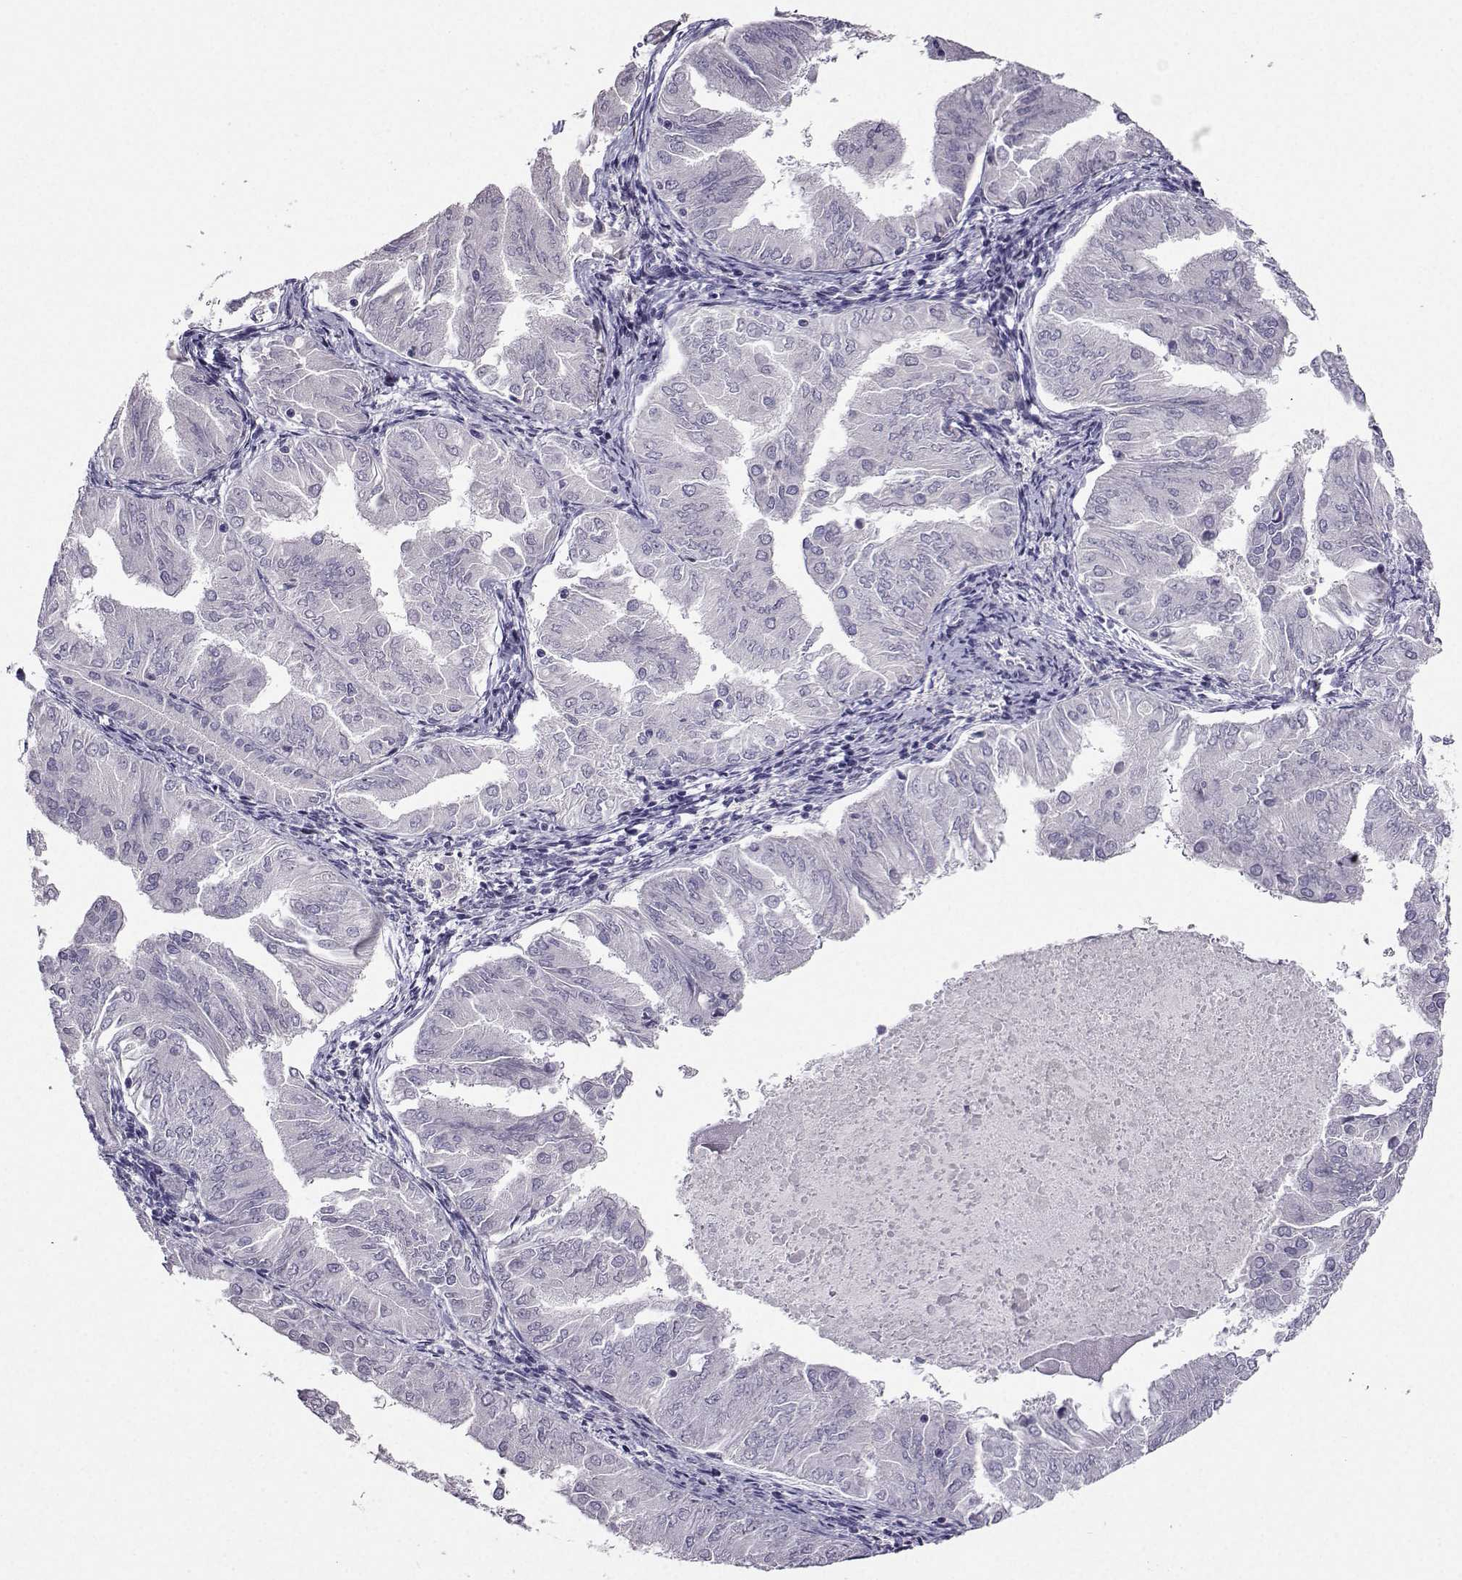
{"staining": {"intensity": "negative", "quantity": "none", "location": "none"}, "tissue": "endometrial cancer", "cell_type": "Tumor cells", "image_type": "cancer", "snomed": [{"axis": "morphology", "description": "Adenocarcinoma, NOS"}, {"axis": "topography", "description": "Endometrium"}], "caption": "There is no significant expression in tumor cells of adenocarcinoma (endometrial). Nuclei are stained in blue.", "gene": "CRYBB1", "patient": {"sex": "female", "age": 53}}